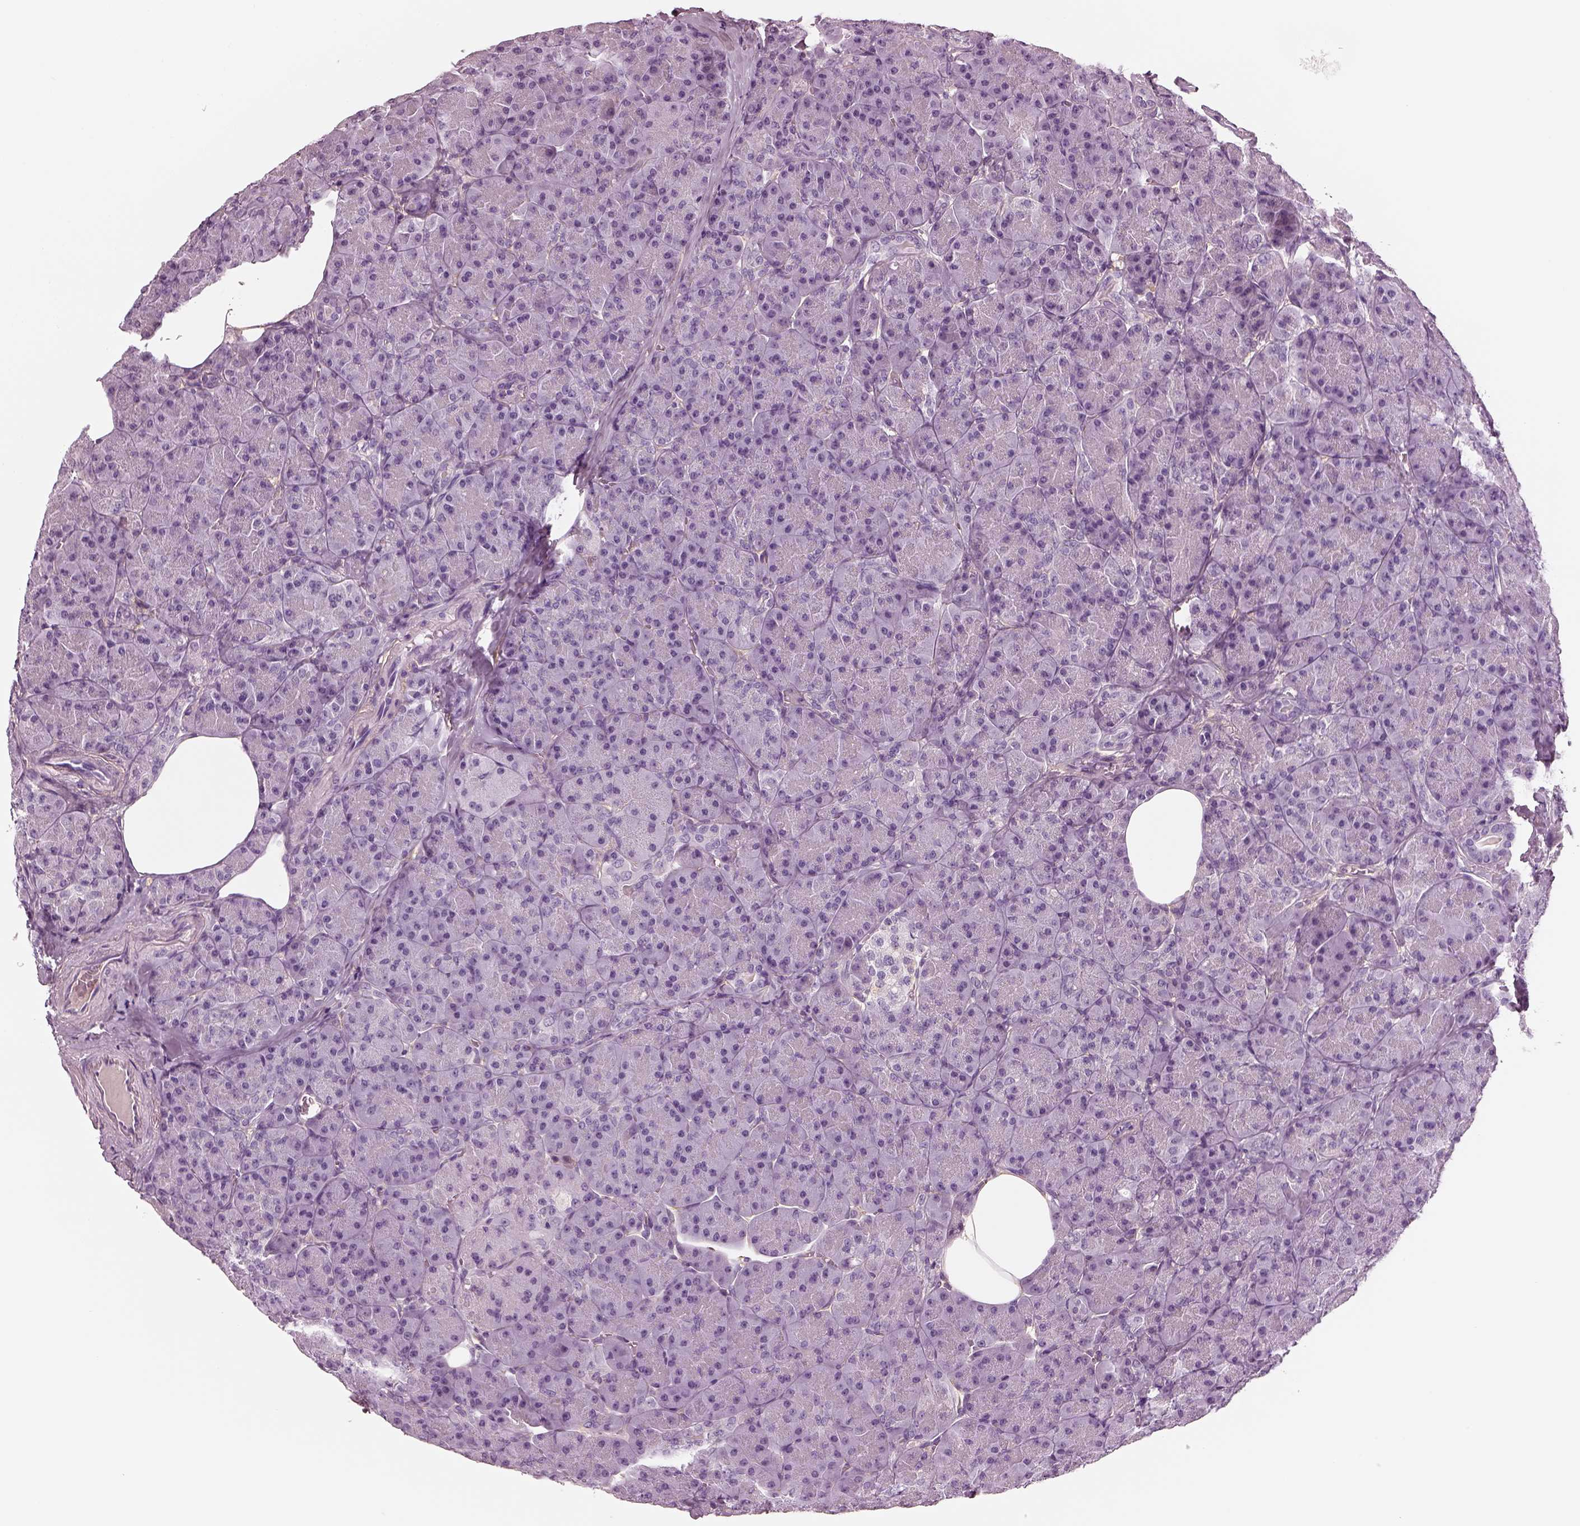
{"staining": {"intensity": "negative", "quantity": "none", "location": "none"}, "tissue": "pancreas", "cell_type": "Exocrine glandular cells", "image_type": "normal", "snomed": [{"axis": "morphology", "description": "Normal tissue, NOS"}, {"axis": "topography", "description": "Pancreas"}], "caption": "An IHC image of benign pancreas is shown. There is no staining in exocrine glandular cells of pancreas.", "gene": "TRIM69", "patient": {"sex": "male", "age": 57}}